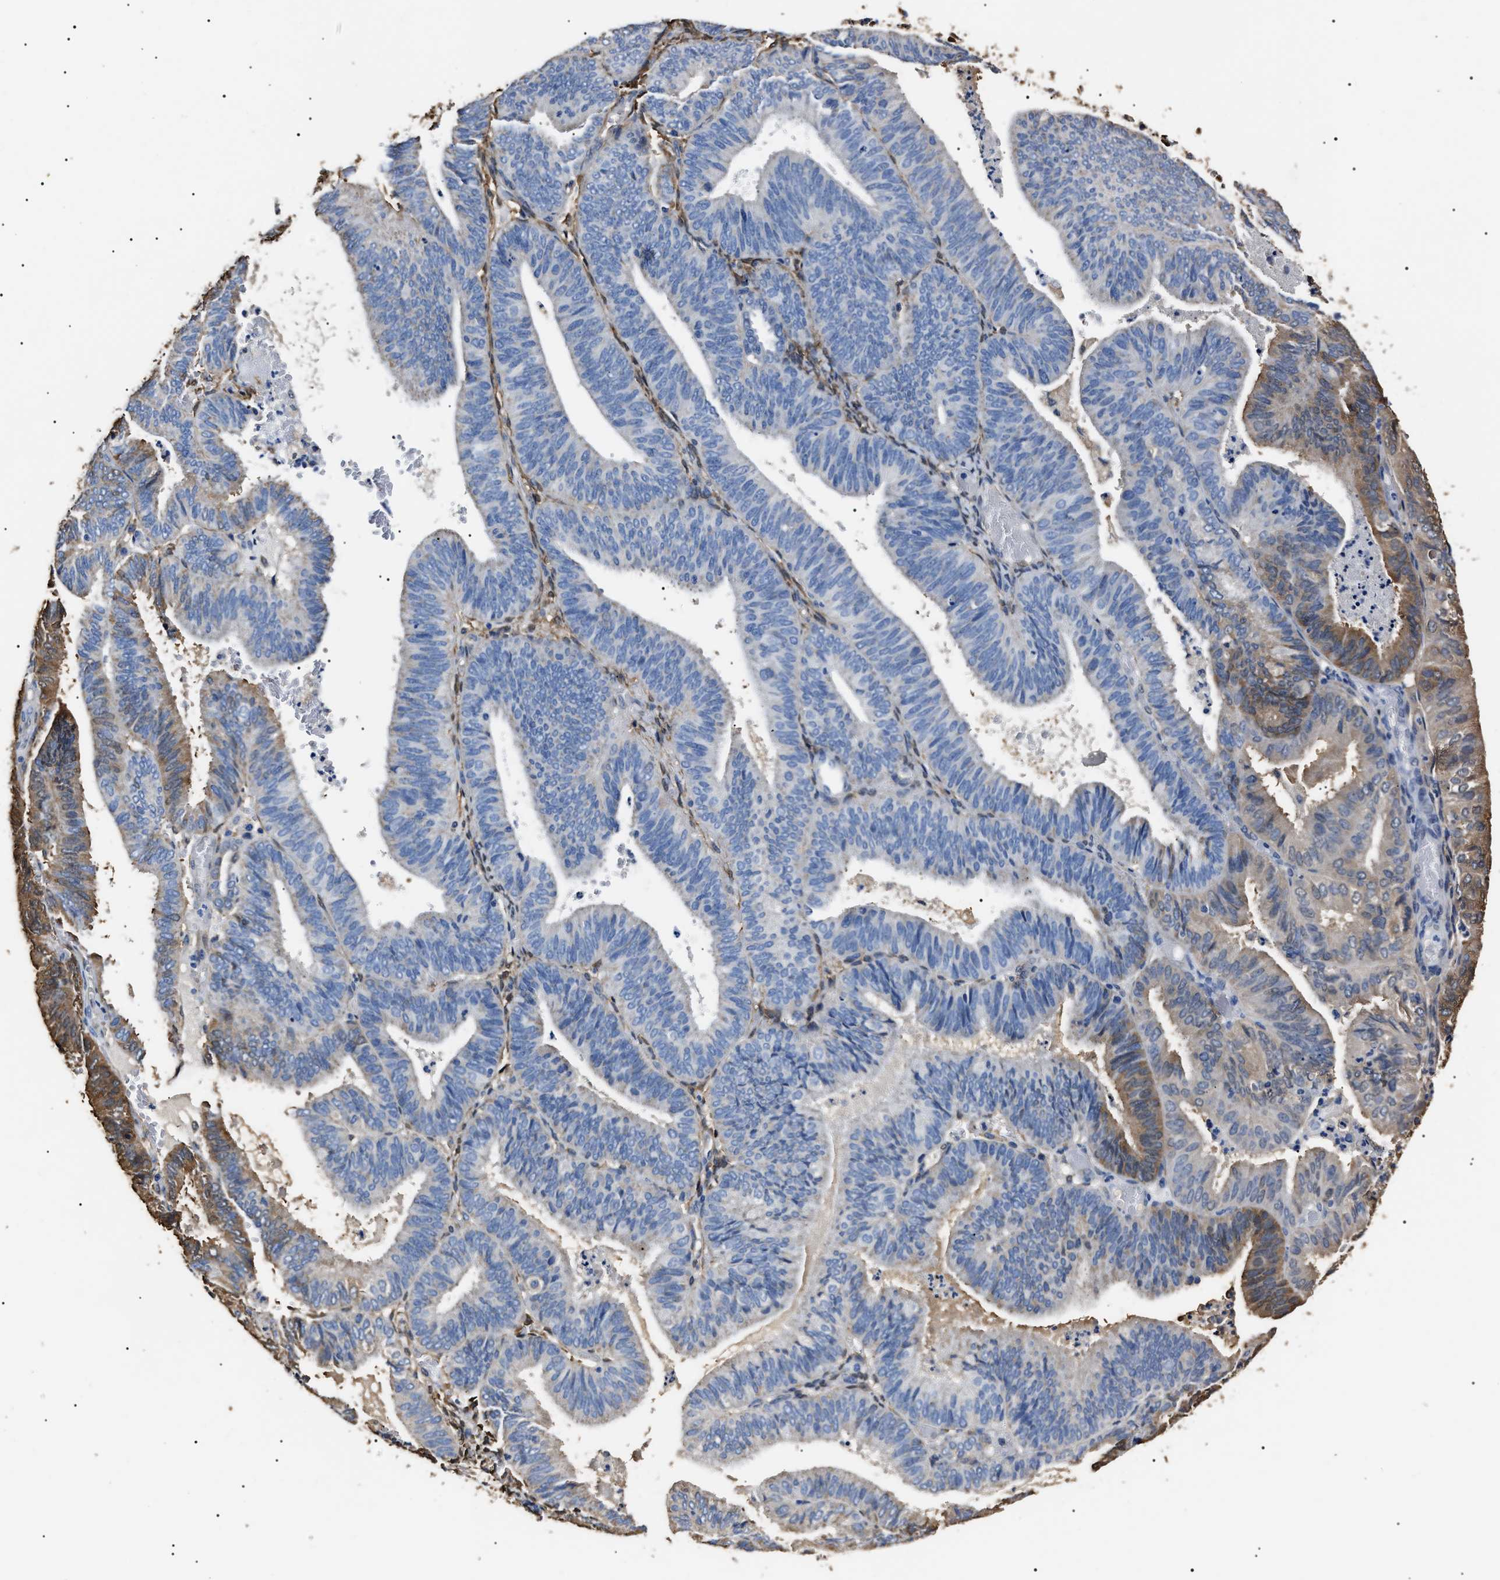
{"staining": {"intensity": "moderate", "quantity": "<25%", "location": "cytoplasmic/membranous"}, "tissue": "endometrial cancer", "cell_type": "Tumor cells", "image_type": "cancer", "snomed": [{"axis": "morphology", "description": "Adenocarcinoma, NOS"}, {"axis": "topography", "description": "Uterus"}], "caption": "Human endometrial cancer stained for a protein (brown) exhibits moderate cytoplasmic/membranous positive staining in about <25% of tumor cells.", "gene": "ALDH1A1", "patient": {"sex": "female", "age": 60}}